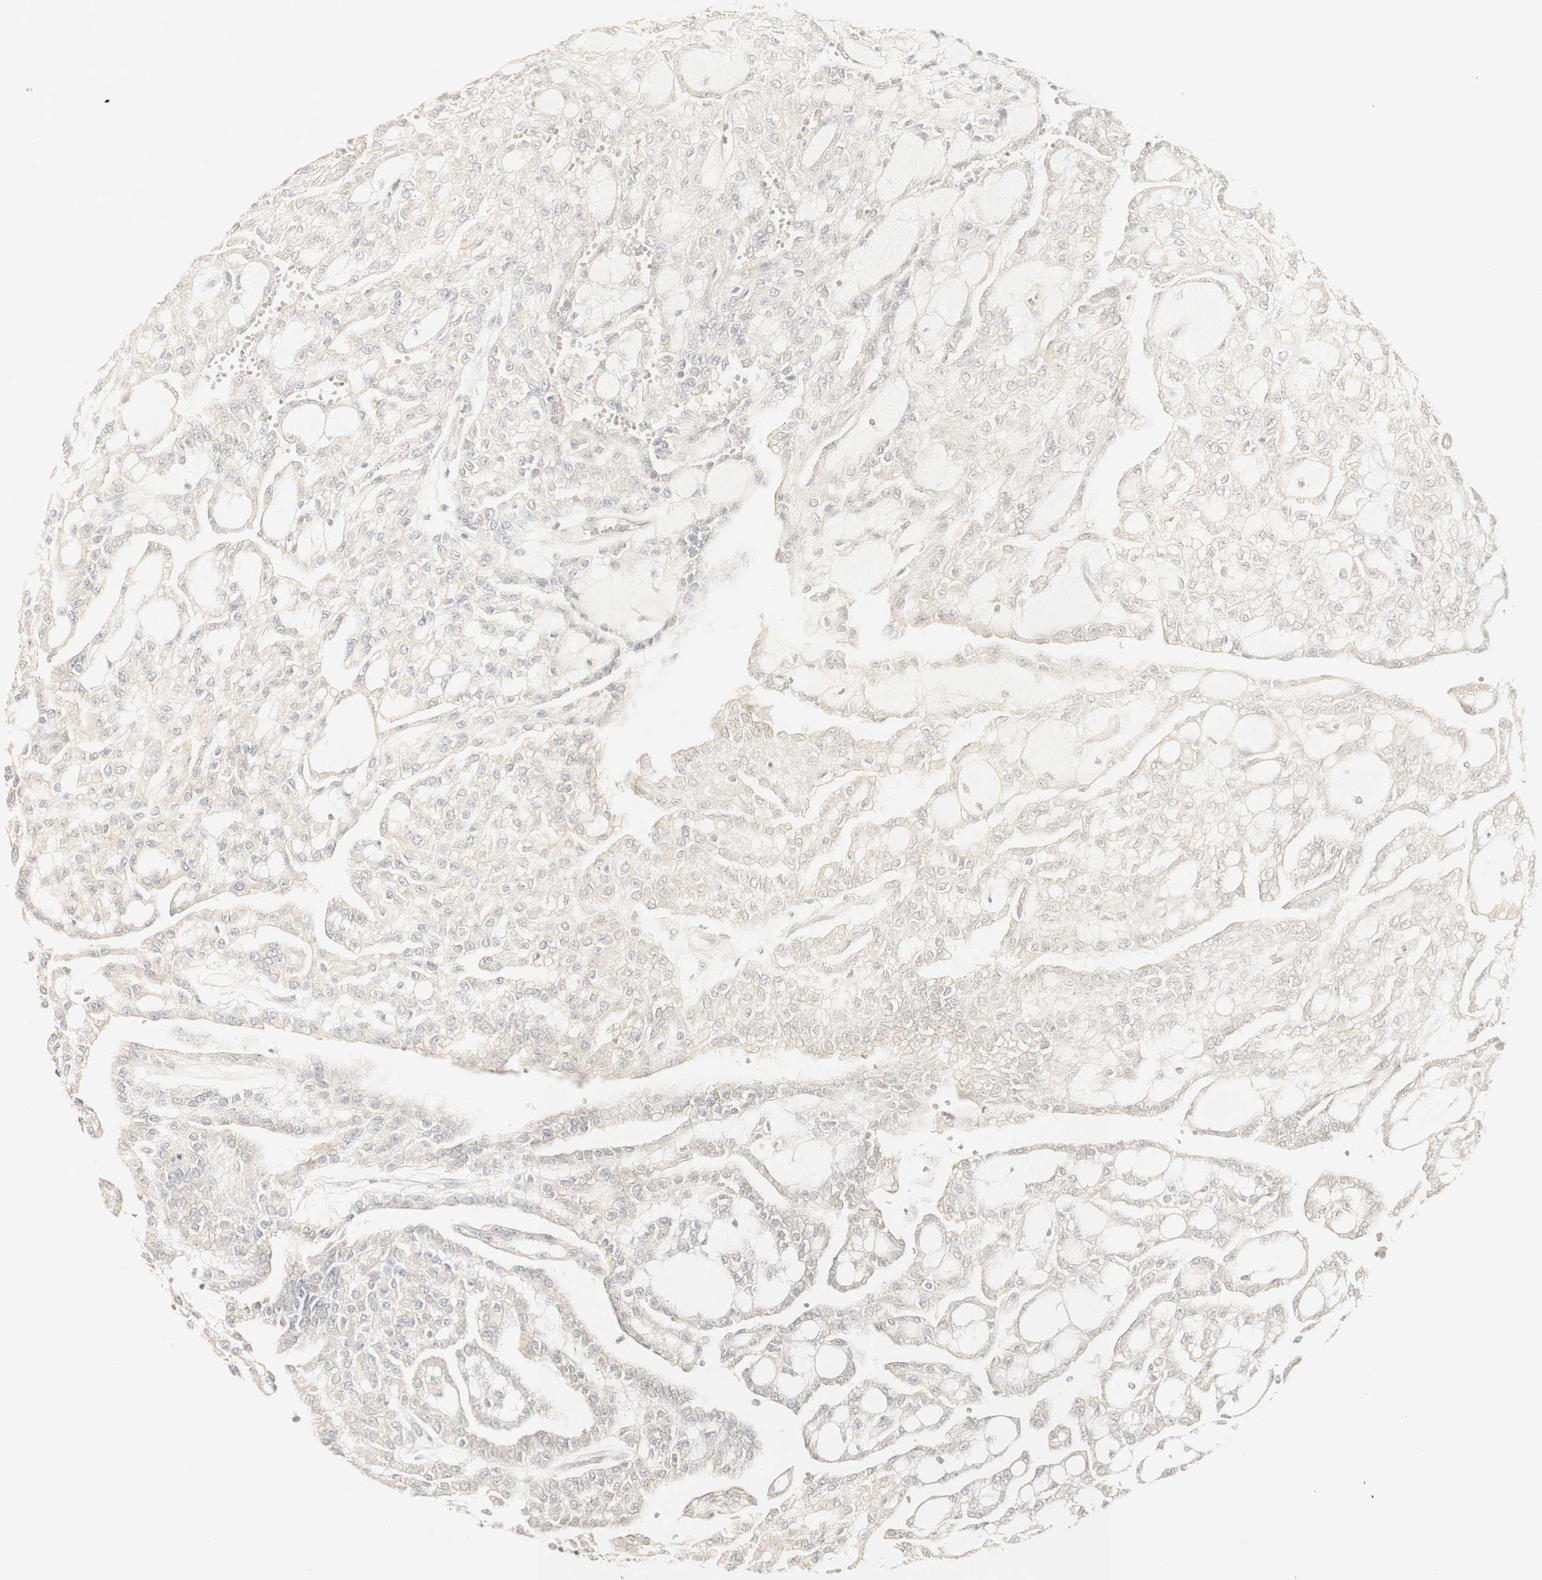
{"staining": {"intensity": "weak", "quantity": ">75%", "location": "cytoplasmic/membranous"}, "tissue": "renal cancer", "cell_type": "Tumor cells", "image_type": "cancer", "snomed": [{"axis": "morphology", "description": "Adenocarcinoma, NOS"}, {"axis": "topography", "description": "Kidney"}], "caption": "This photomicrograph demonstrates immunohistochemistry (IHC) staining of renal cancer (adenocarcinoma), with low weak cytoplasmic/membranous staining in about >75% of tumor cells.", "gene": "DSC2", "patient": {"sex": "male", "age": 63}}